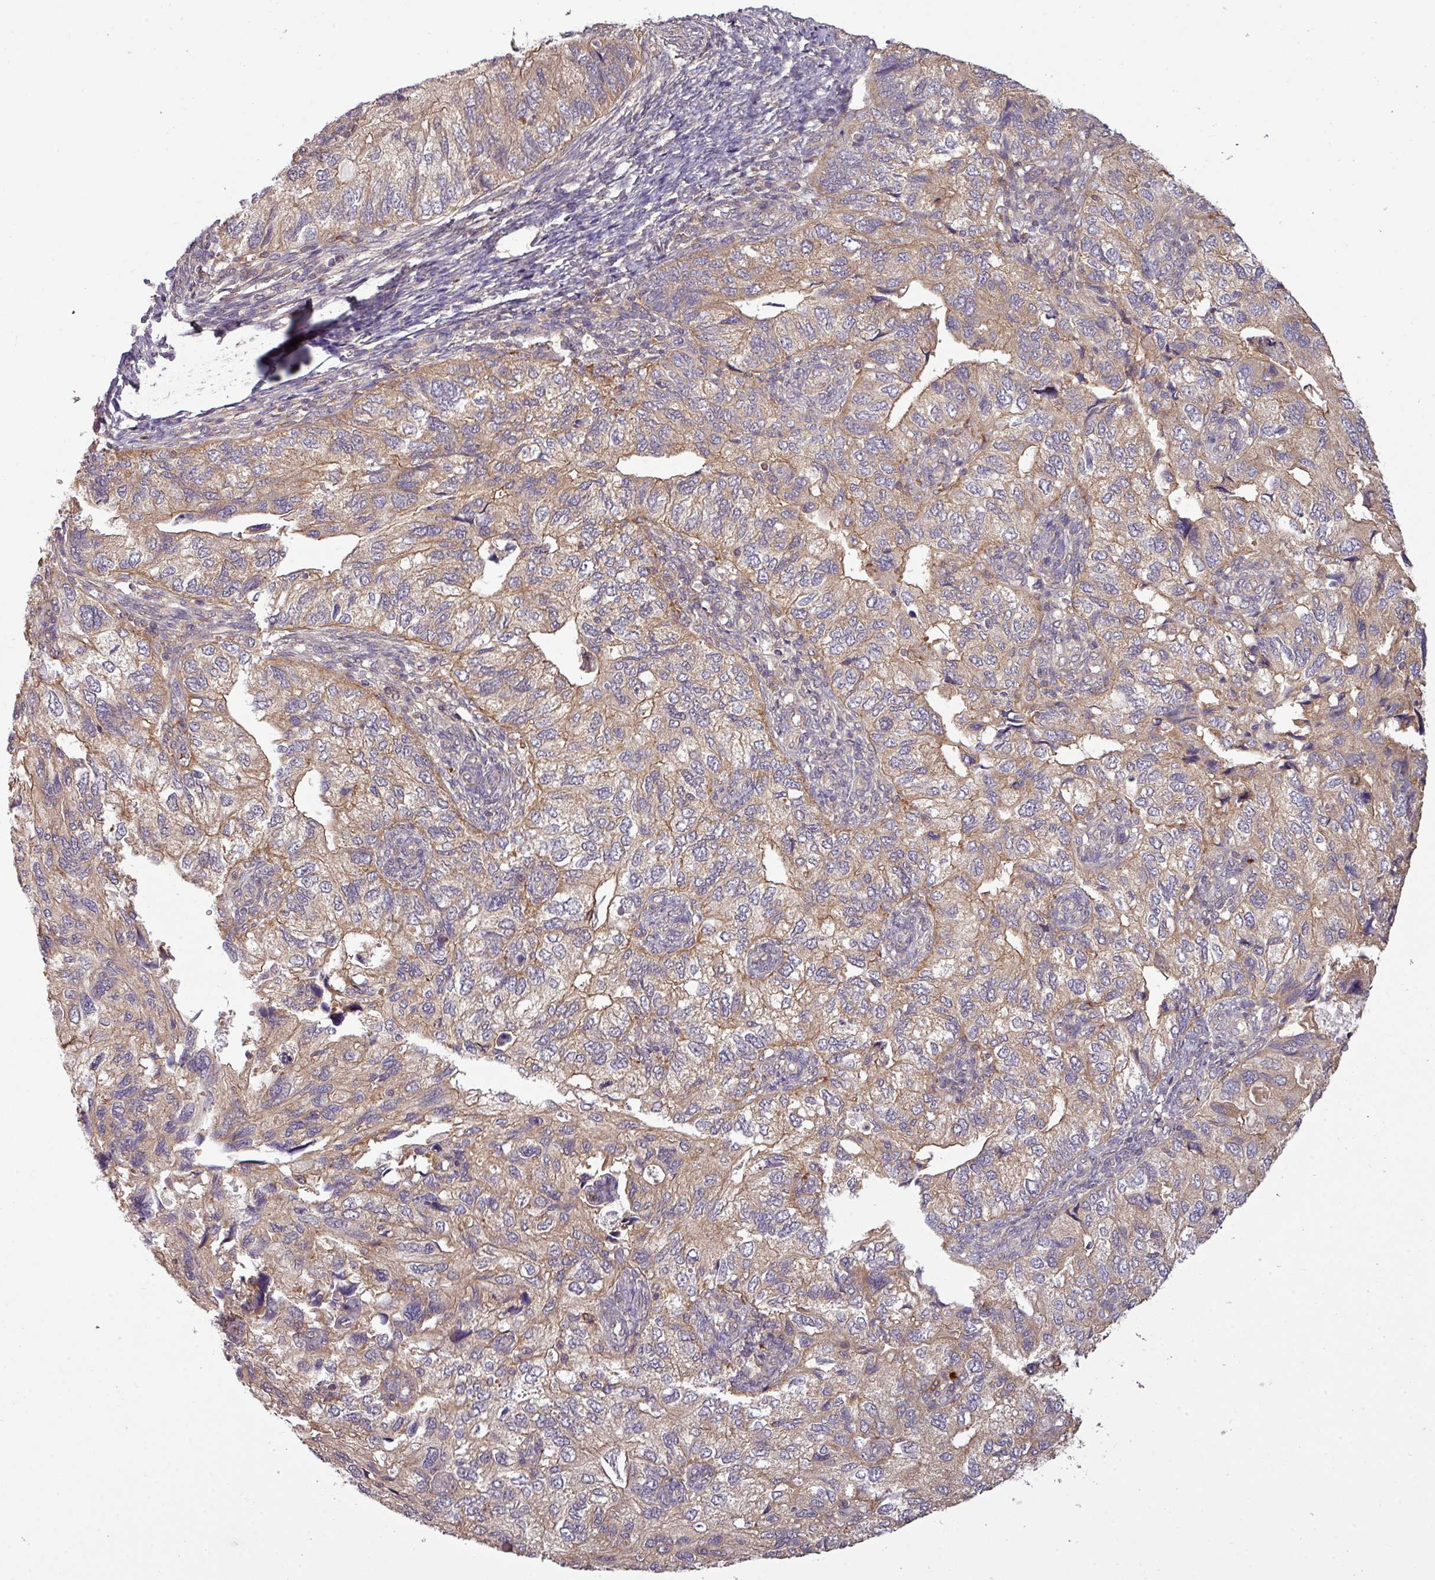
{"staining": {"intensity": "moderate", "quantity": ">75%", "location": "cytoplasmic/membranous"}, "tissue": "endometrial cancer", "cell_type": "Tumor cells", "image_type": "cancer", "snomed": [{"axis": "morphology", "description": "Carcinoma, NOS"}, {"axis": "topography", "description": "Uterus"}], "caption": "This histopathology image reveals IHC staining of human endometrial carcinoma, with medium moderate cytoplasmic/membranous positivity in about >75% of tumor cells.", "gene": "PAPLN", "patient": {"sex": "female", "age": 76}}